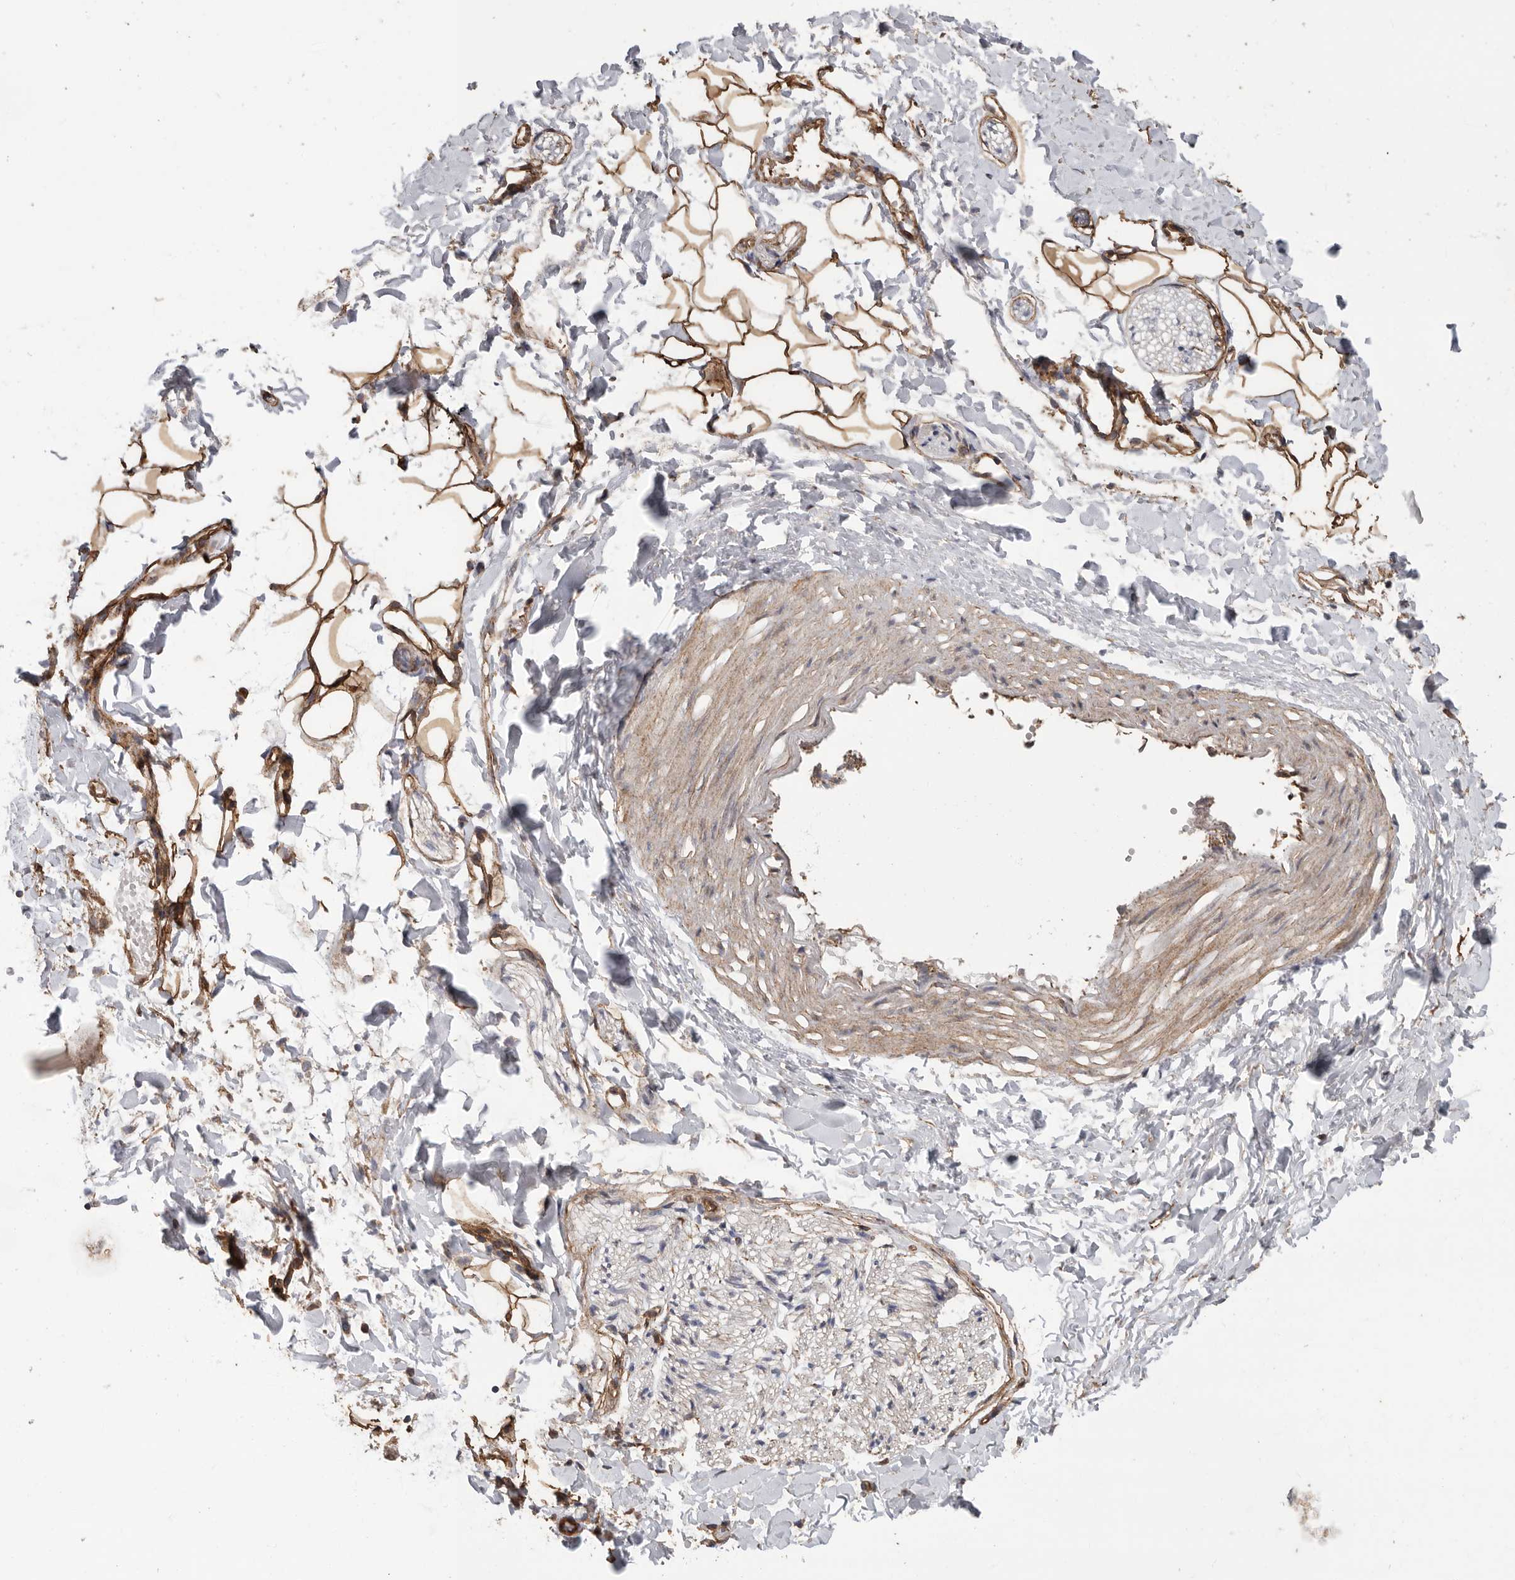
{"staining": {"intensity": "strong", "quantity": ">75%", "location": "cytoplasmic/membranous"}, "tissue": "adipose tissue", "cell_type": "Adipocytes", "image_type": "normal", "snomed": [{"axis": "morphology", "description": "Normal tissue, NOS"}, {"axis": "morphology", "description": "Adenocarcinoma, NOS"}, {"axis": "topography", "description": "Smooth muscle"}, {"axis": "topography", "description": "Colon"}], "caption": "Adipose tissue stained with immunohistochemistry (IHC) reveals strong cytoplasmic/membranous expression in approximately >75% of adipocytes.", "gene": "PODXL2", "patient": {"sex": "male", "age": 14}}